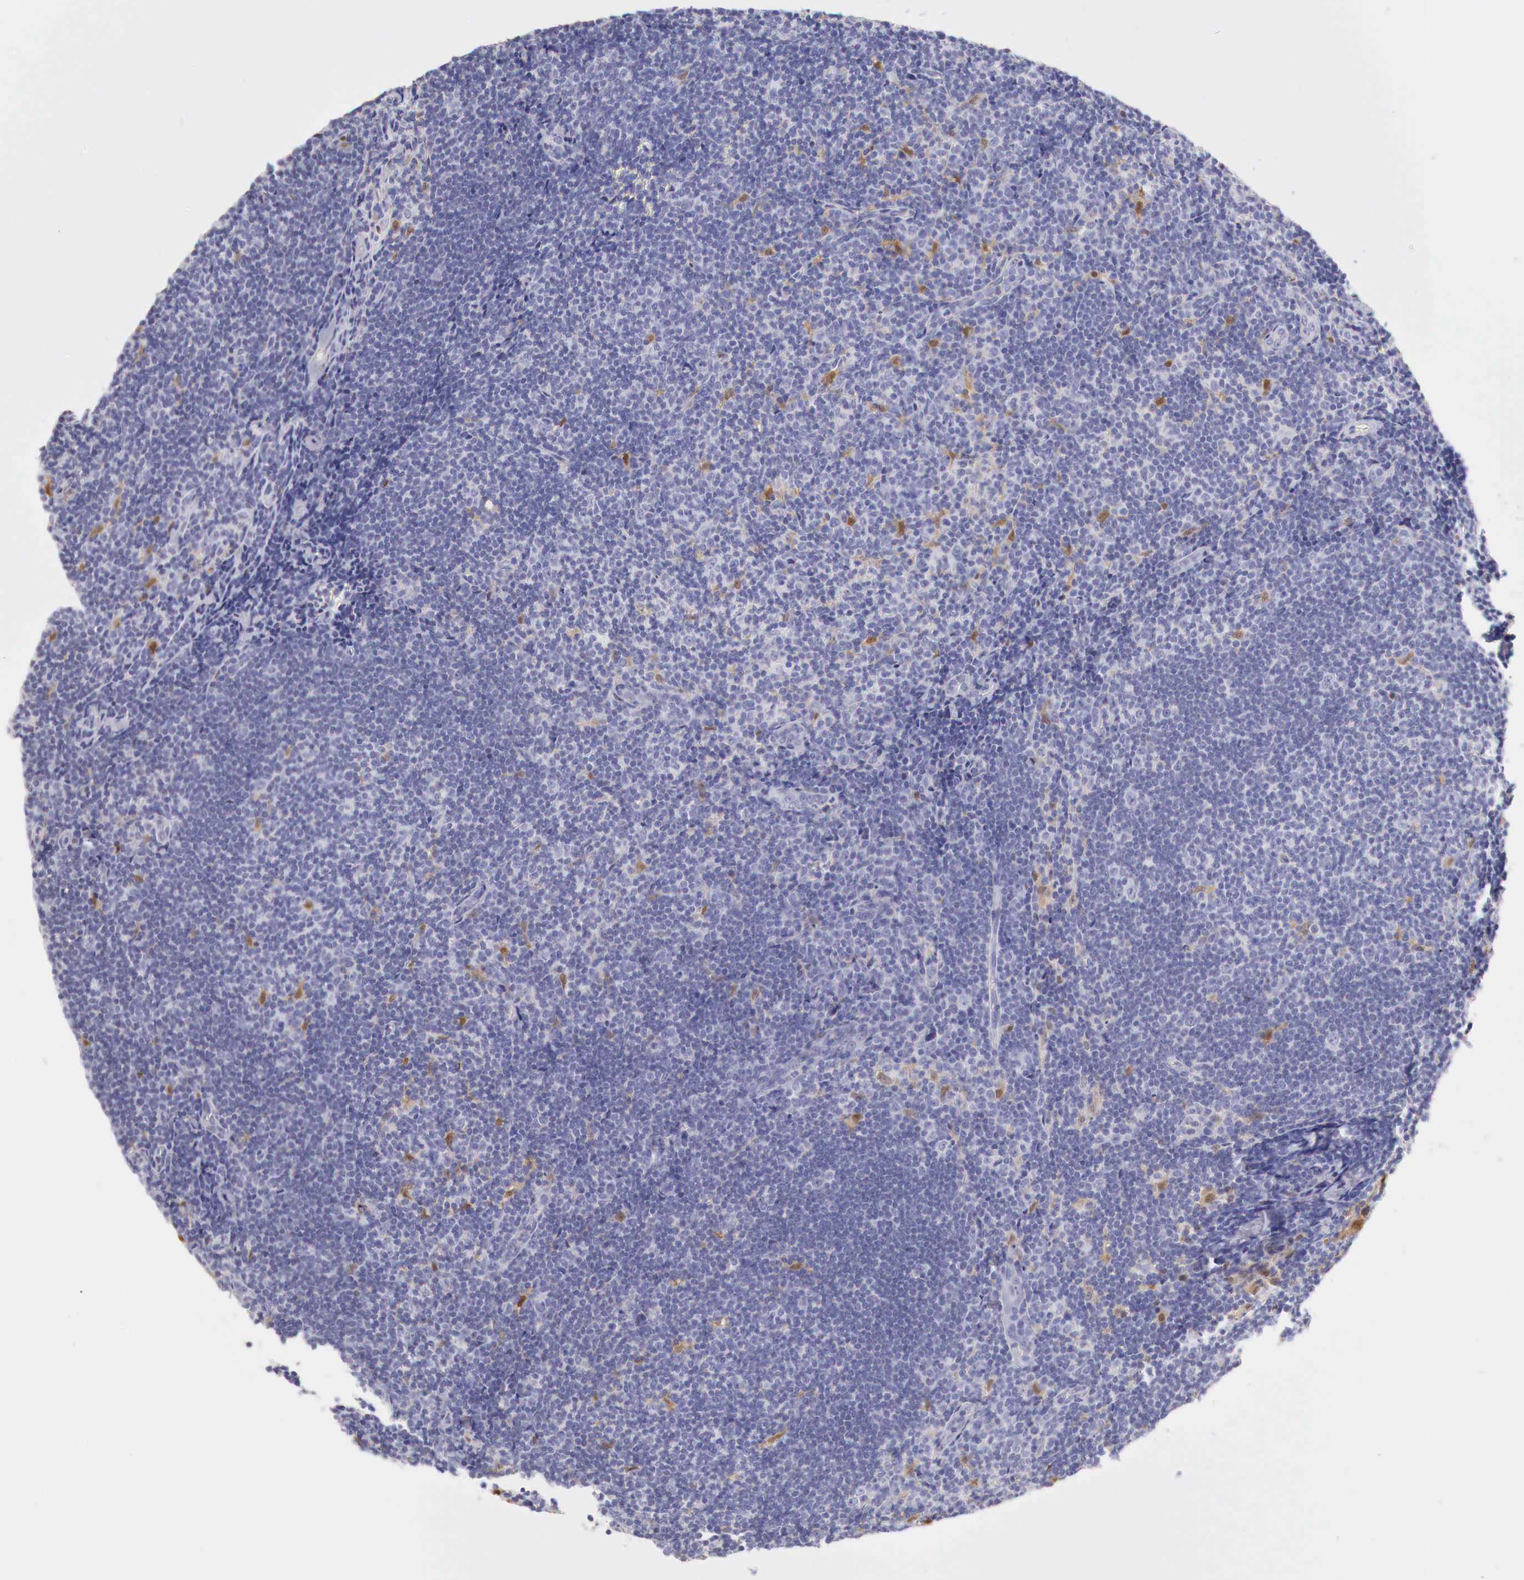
{"staining": {"intensity": "negative", "quantity": "none", "location": "none"}, "tissue": "lymphoma", "cell_type": "Tumor cells", "image_type": "cancer", "snomed": [{"axis": "morphology", "description": "Malignant lymphoma, non-Hodgkin's type, Low grade"}, {"axis": "topography", "description": "Lymph node"}], "caption": "The IHC image has no significant staining in tumor cells of low-grade malignant lymphoma, non-Hodgkin's type tissue. The staining is performed using DAB (3,3'-diaminobenzidine) brown chromogen with nuclei counter-stained in using hematoxylin.", "gene": "RENBP", "patient": {"sex": "male", "age": 49}}